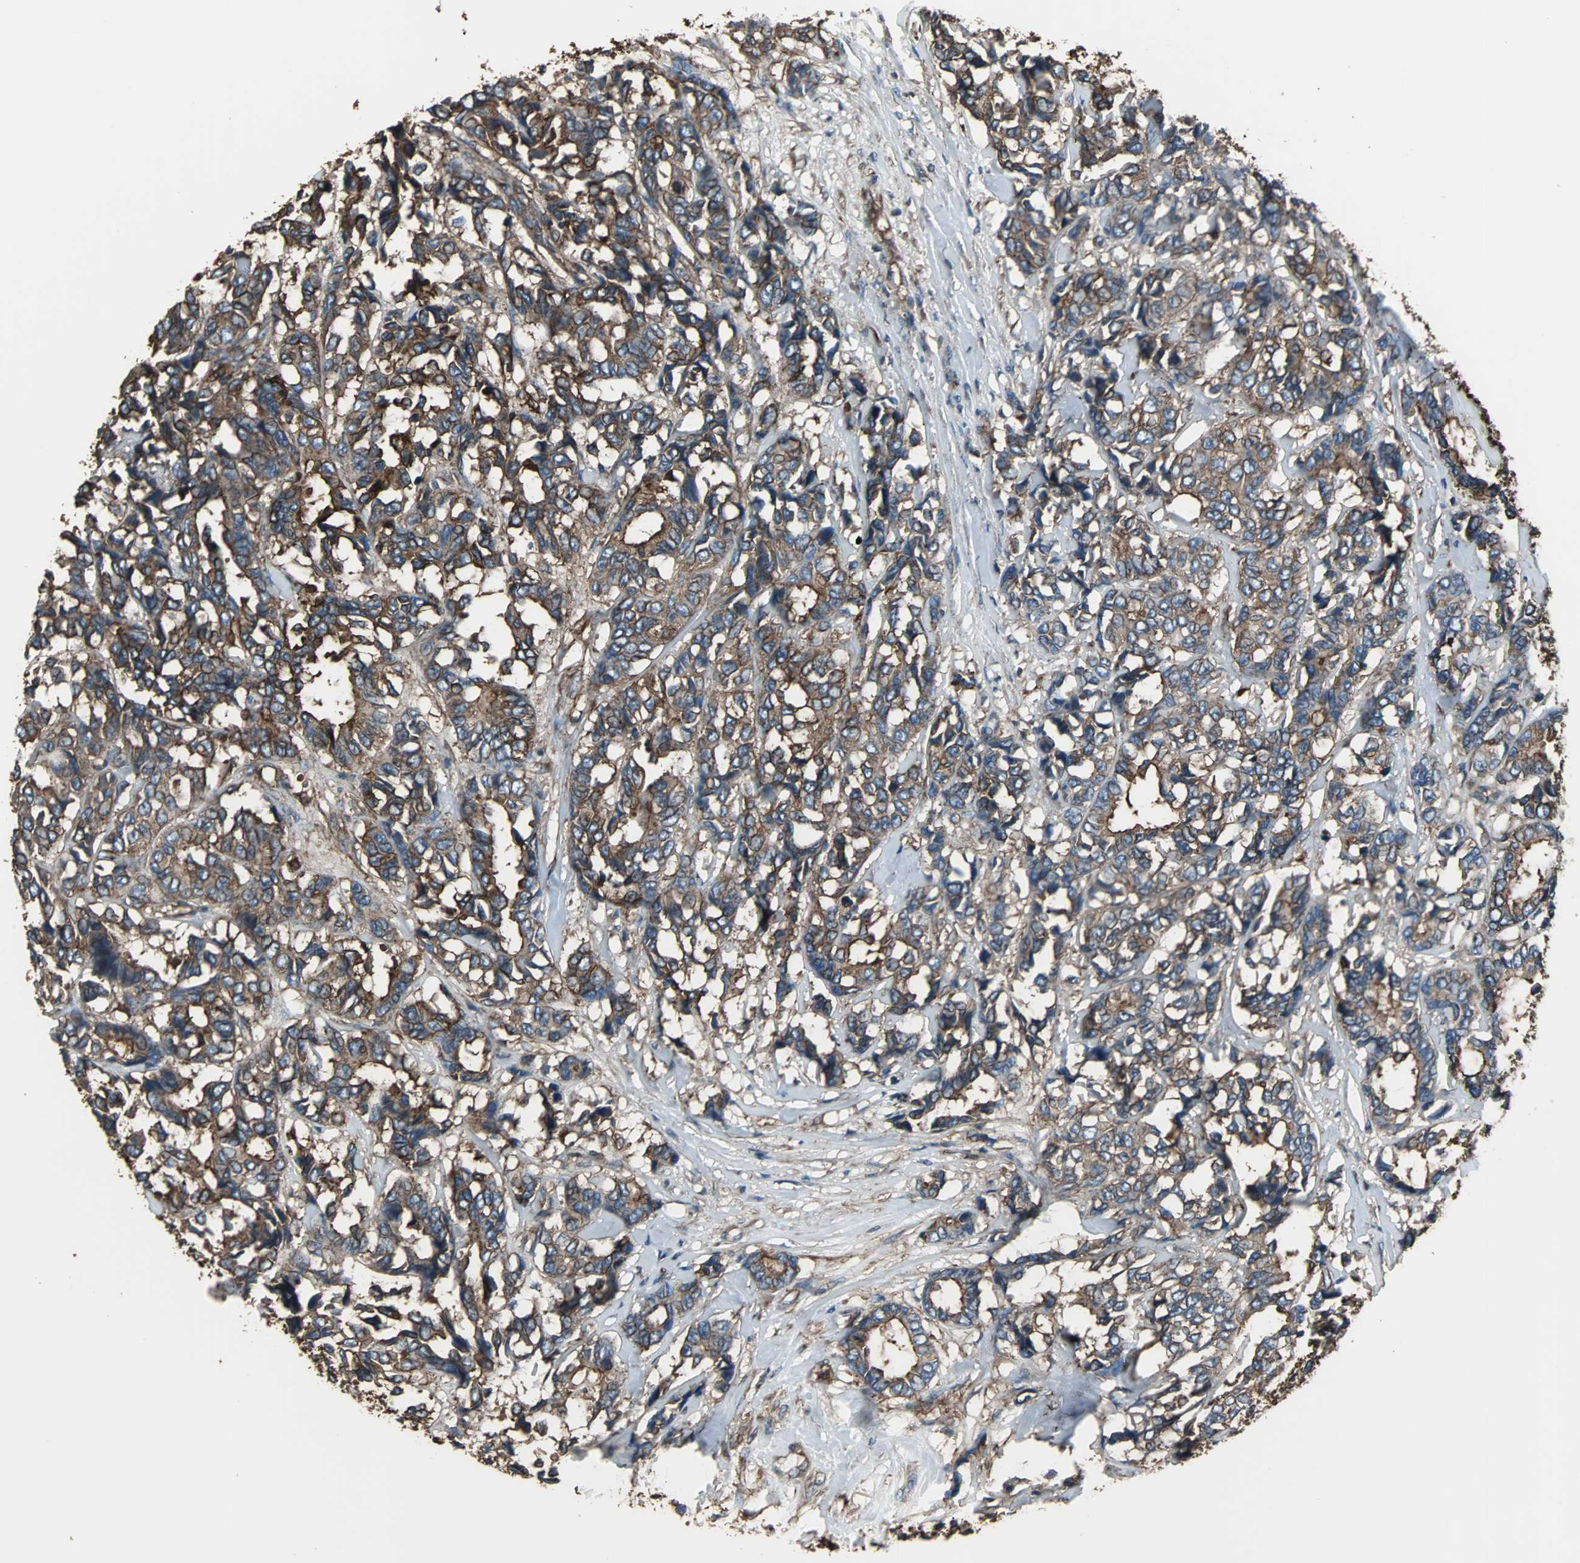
{"staining": {"intensity": "strong", "quantity": ">75%", "location": "cytoplasmic/membranous"}, "tissue": "breast cancer", "cell_type": "Tumor cells", "image_type": "cancer", "snomed": [{"axis": "morphology", "description": "Duct carcinoma"}, {"axis": "topography", "description": "Breast"}], "caption": "Immunohistochemical staining of human breast cancer displays high levels of strong cytoplasmic/membranous protein expression in approximately >75% of tumor cells. (DAB (3,3'-diaminobenzidine) IHC, brown staining for protein, blue staining for nuclei).", "gene": "ACTN1", "patient": {"sex": "female", "age": 87}}